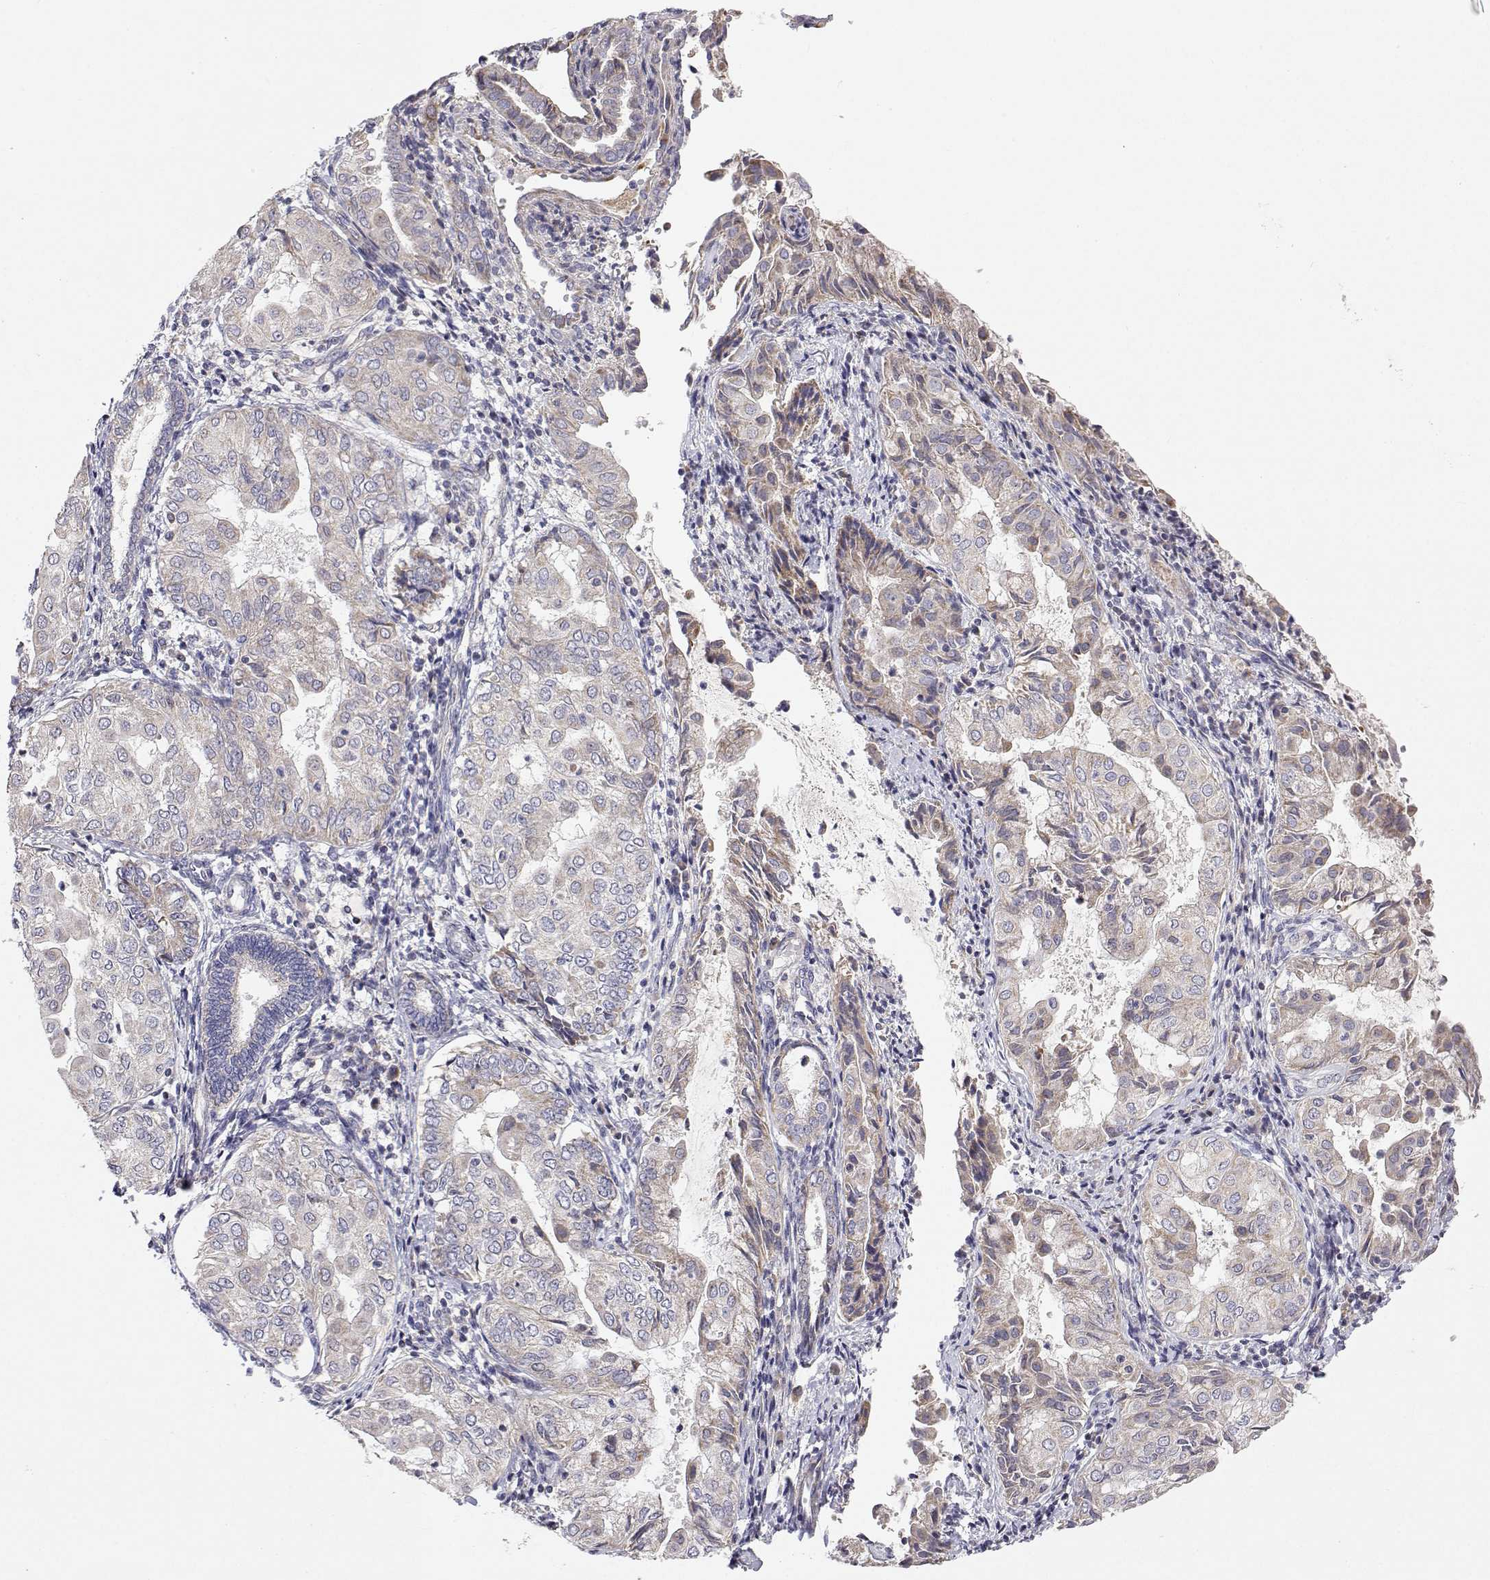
{"staining": {"intensity": "weak", "quantity": "<25%", "location": "cytoplasmic/membranous"}, "tissue": "endometrial cancer", "cell_type": "Tumor cells", "image_type": "cancer", "snomed": [{"axis": "morphology", "description": "Adenocarcinoma, NOS"}, {"axis": "topography", "description": "Endometrium"}], "caption": "Human endometrial cancer (adenocarcinoma) stained for a protein using immunohistochemistry exhibits no positivity in tumor cells.", "gene": "MRPL3", "patient": {"sex": "female", "age": 68}}